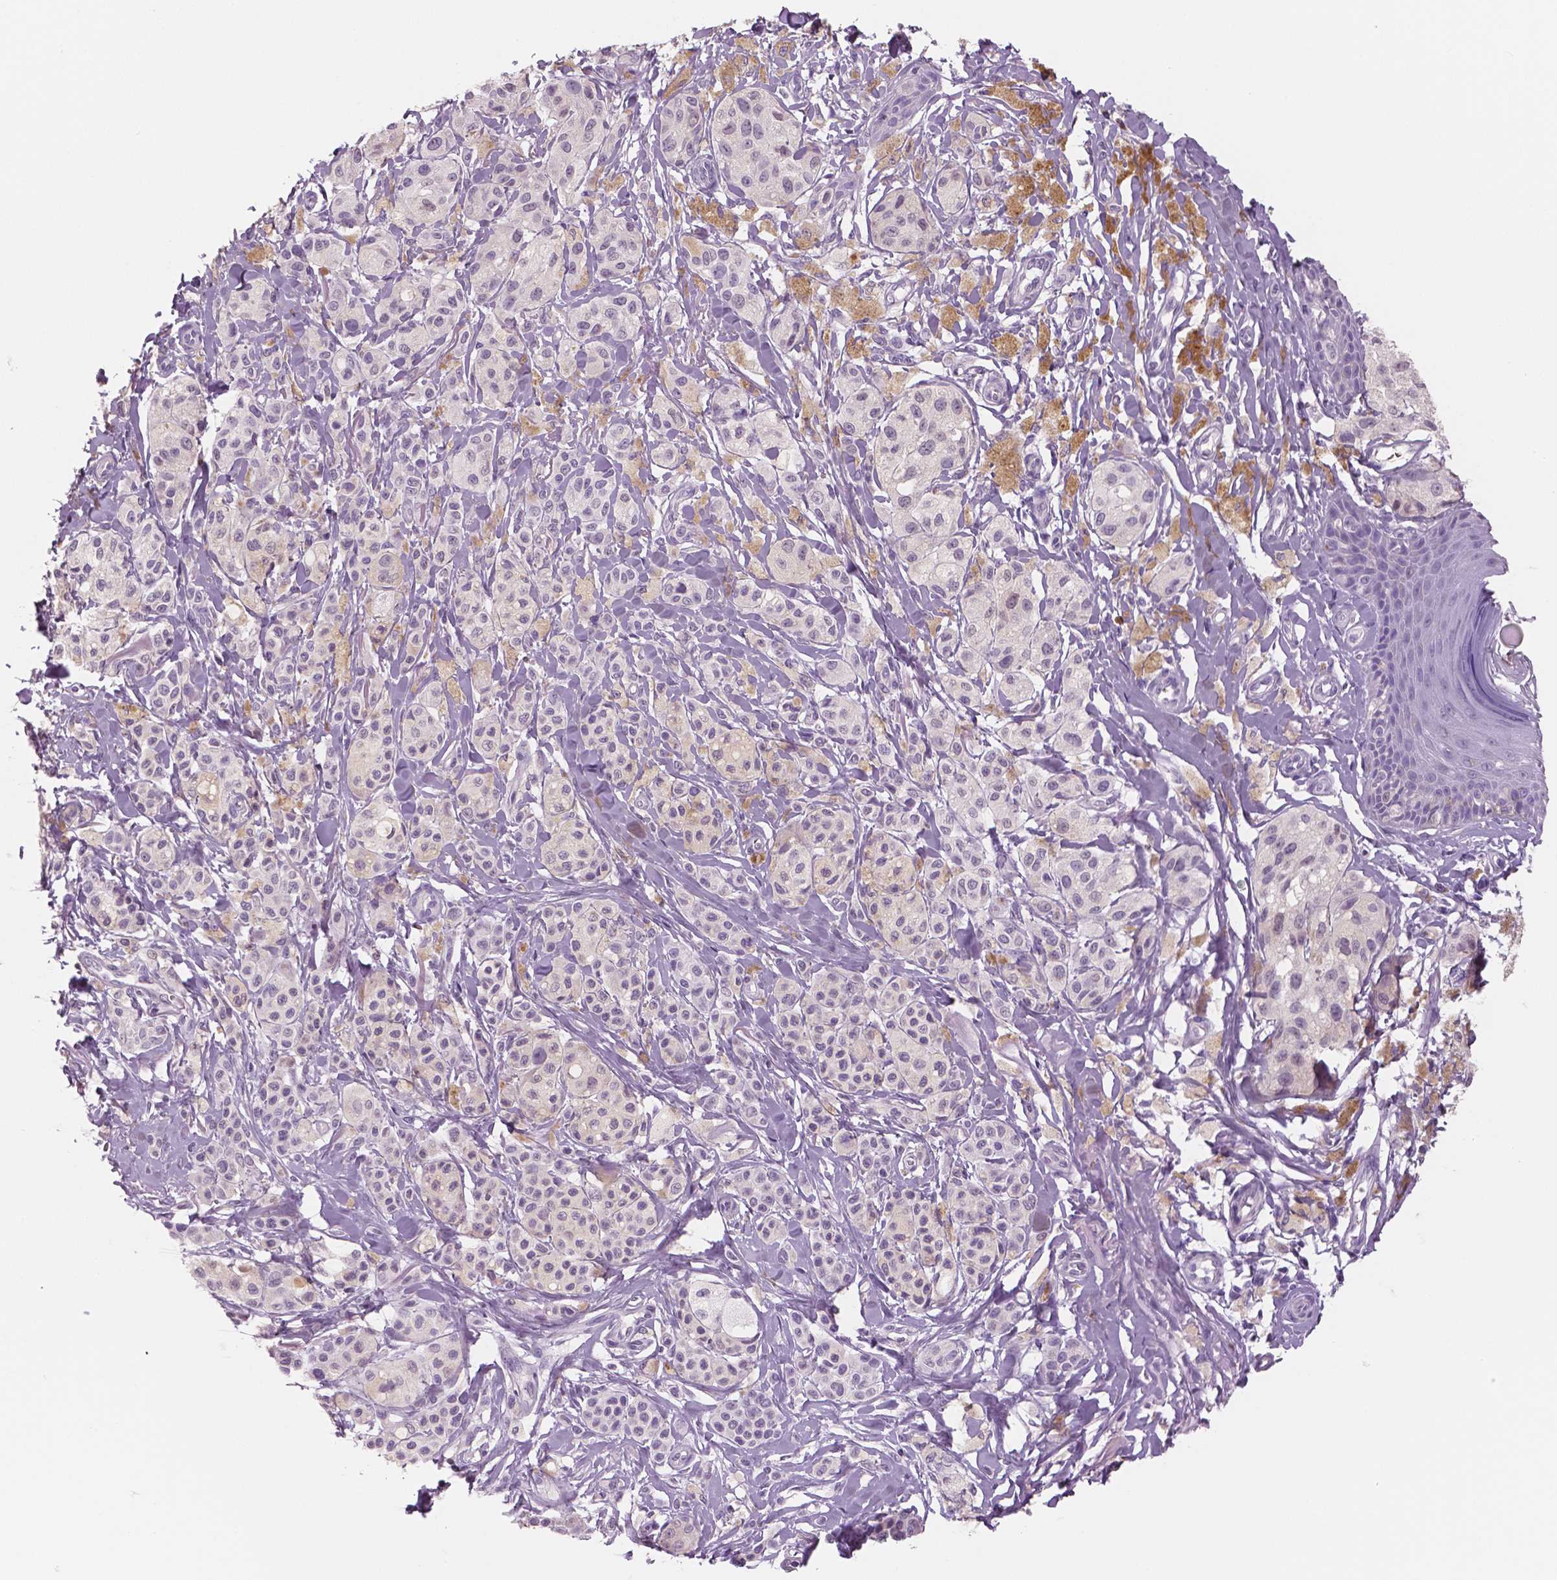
{"staining": {"intensity": "negative", "quantity": "none", "location": "none"}, "tissue": "melanoma", "cell_type": "Tumor cells", "image_type": "cancer", "snomed": [{"axis": "morphology", "description": "Malignant melanoma, NOS"}, {"axis": "topography", "description": "Skin"}], "caption": "IHC of human malignant melanoma shows no expression in tumor cells.", "gene": "NECAB2", "patient": {"sex": "female", "age": 80}}